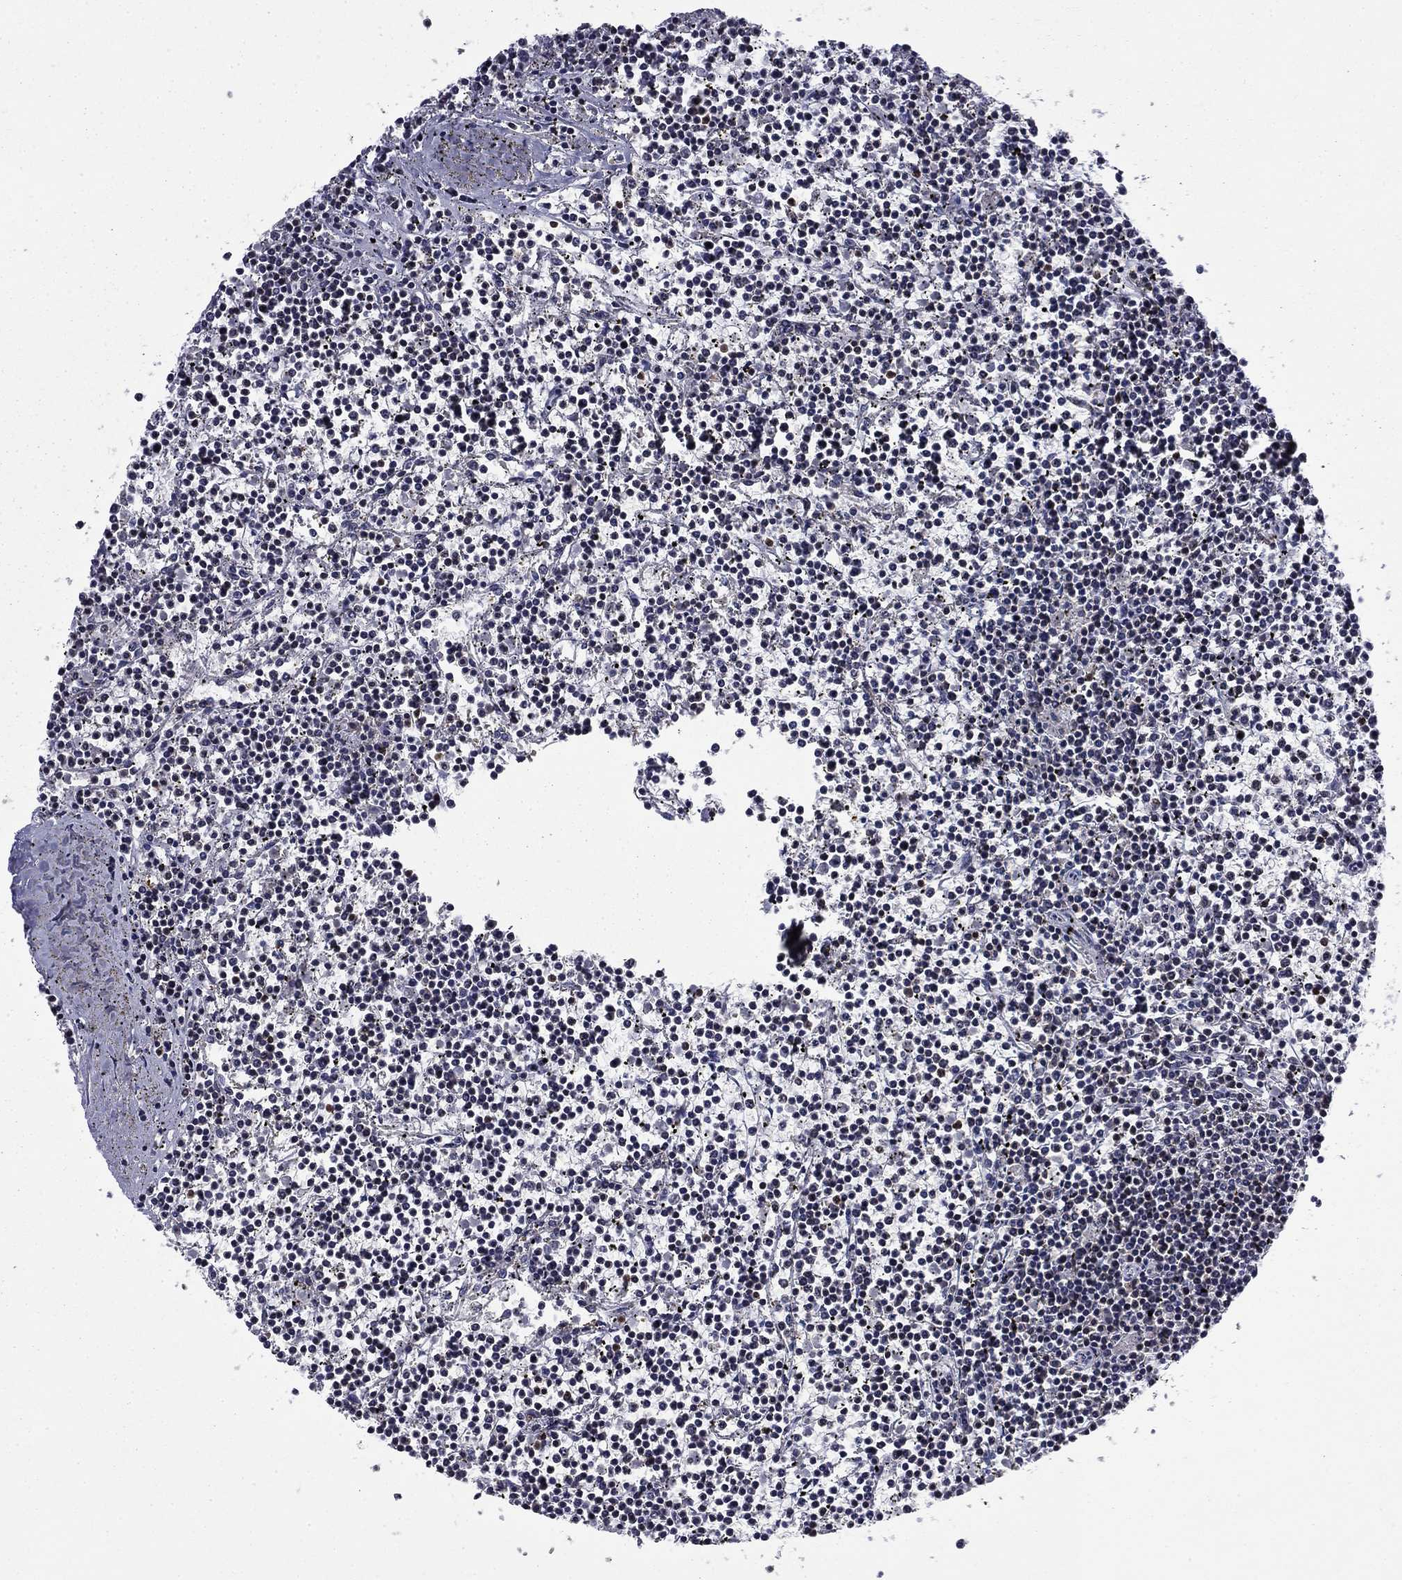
{"staining": {"intensity": "negative", "quantity": "none", "location": "none"}, "tissue": "lymphoma", "cell_type": "Tumor cells", "image_type": "cancer", "snomed": [{"axis": "morphology", "description": "Malignant lymphoma, non-Hodgkin's type, Low grade"}, {"axis": "topography", "description": "Spleen"}], "caption": "This is a image of IHC staining of lymphoma, which shows no expression in tumor cells.", "gene": "ARHGAP45", "patient": {"sex": "female", "age": 19}}